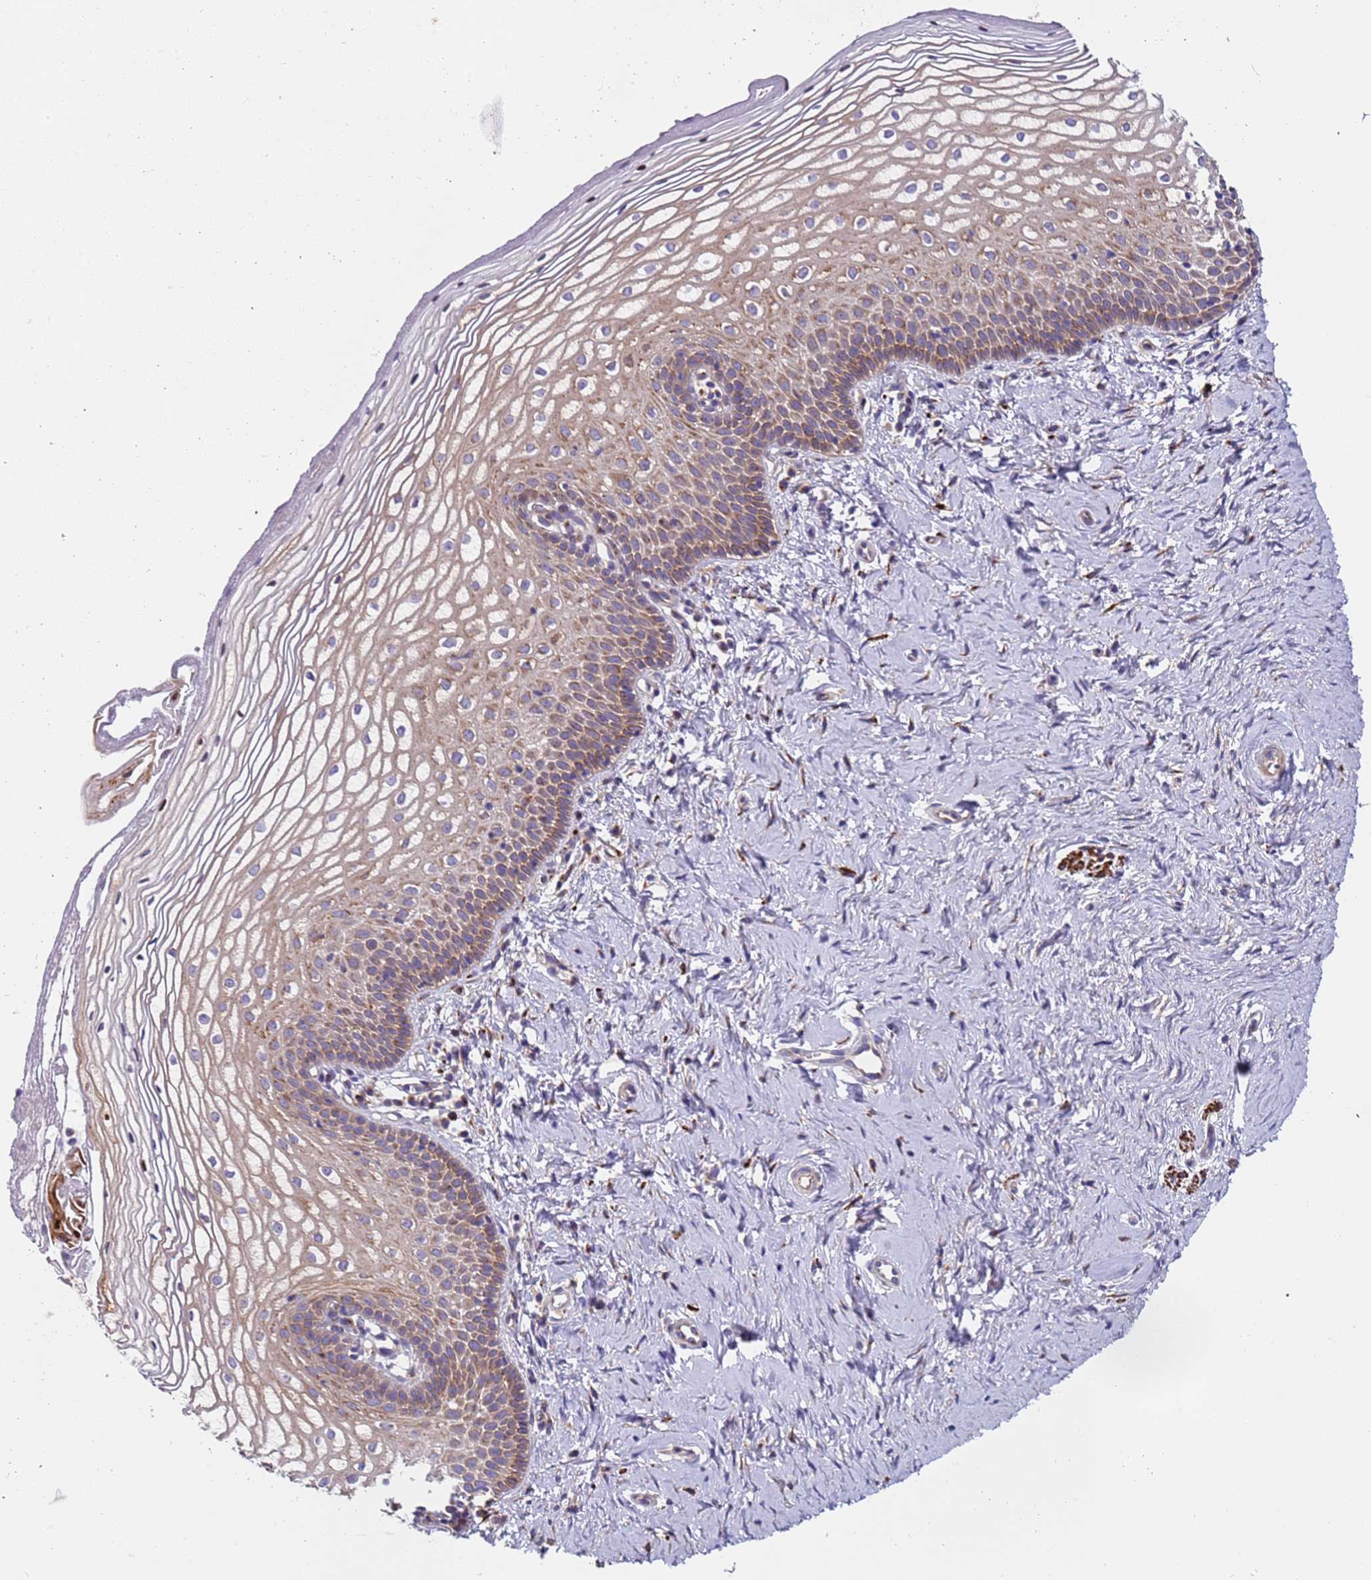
{"staining": {"intensity": "moderate", "quantity": "25%-75%", "location": "cytoplasmic/membranous"}, "tissue": "vagina", "cell_type": "Squamous epithelial cells", "image_type": "normal", "snomed": [{"axis": "morphology", "description": "Normal tissue, NOS"}, {"axis": "topography", "description": "Vagina"}], "caption": "Squamous epithelial cells reveal moderate cytoplasmic/membranous expression in approximately 25%-75% of cells in benign vagina.", "gene": "PAQR7", "patient": {"sex": "female", "age": 56}}